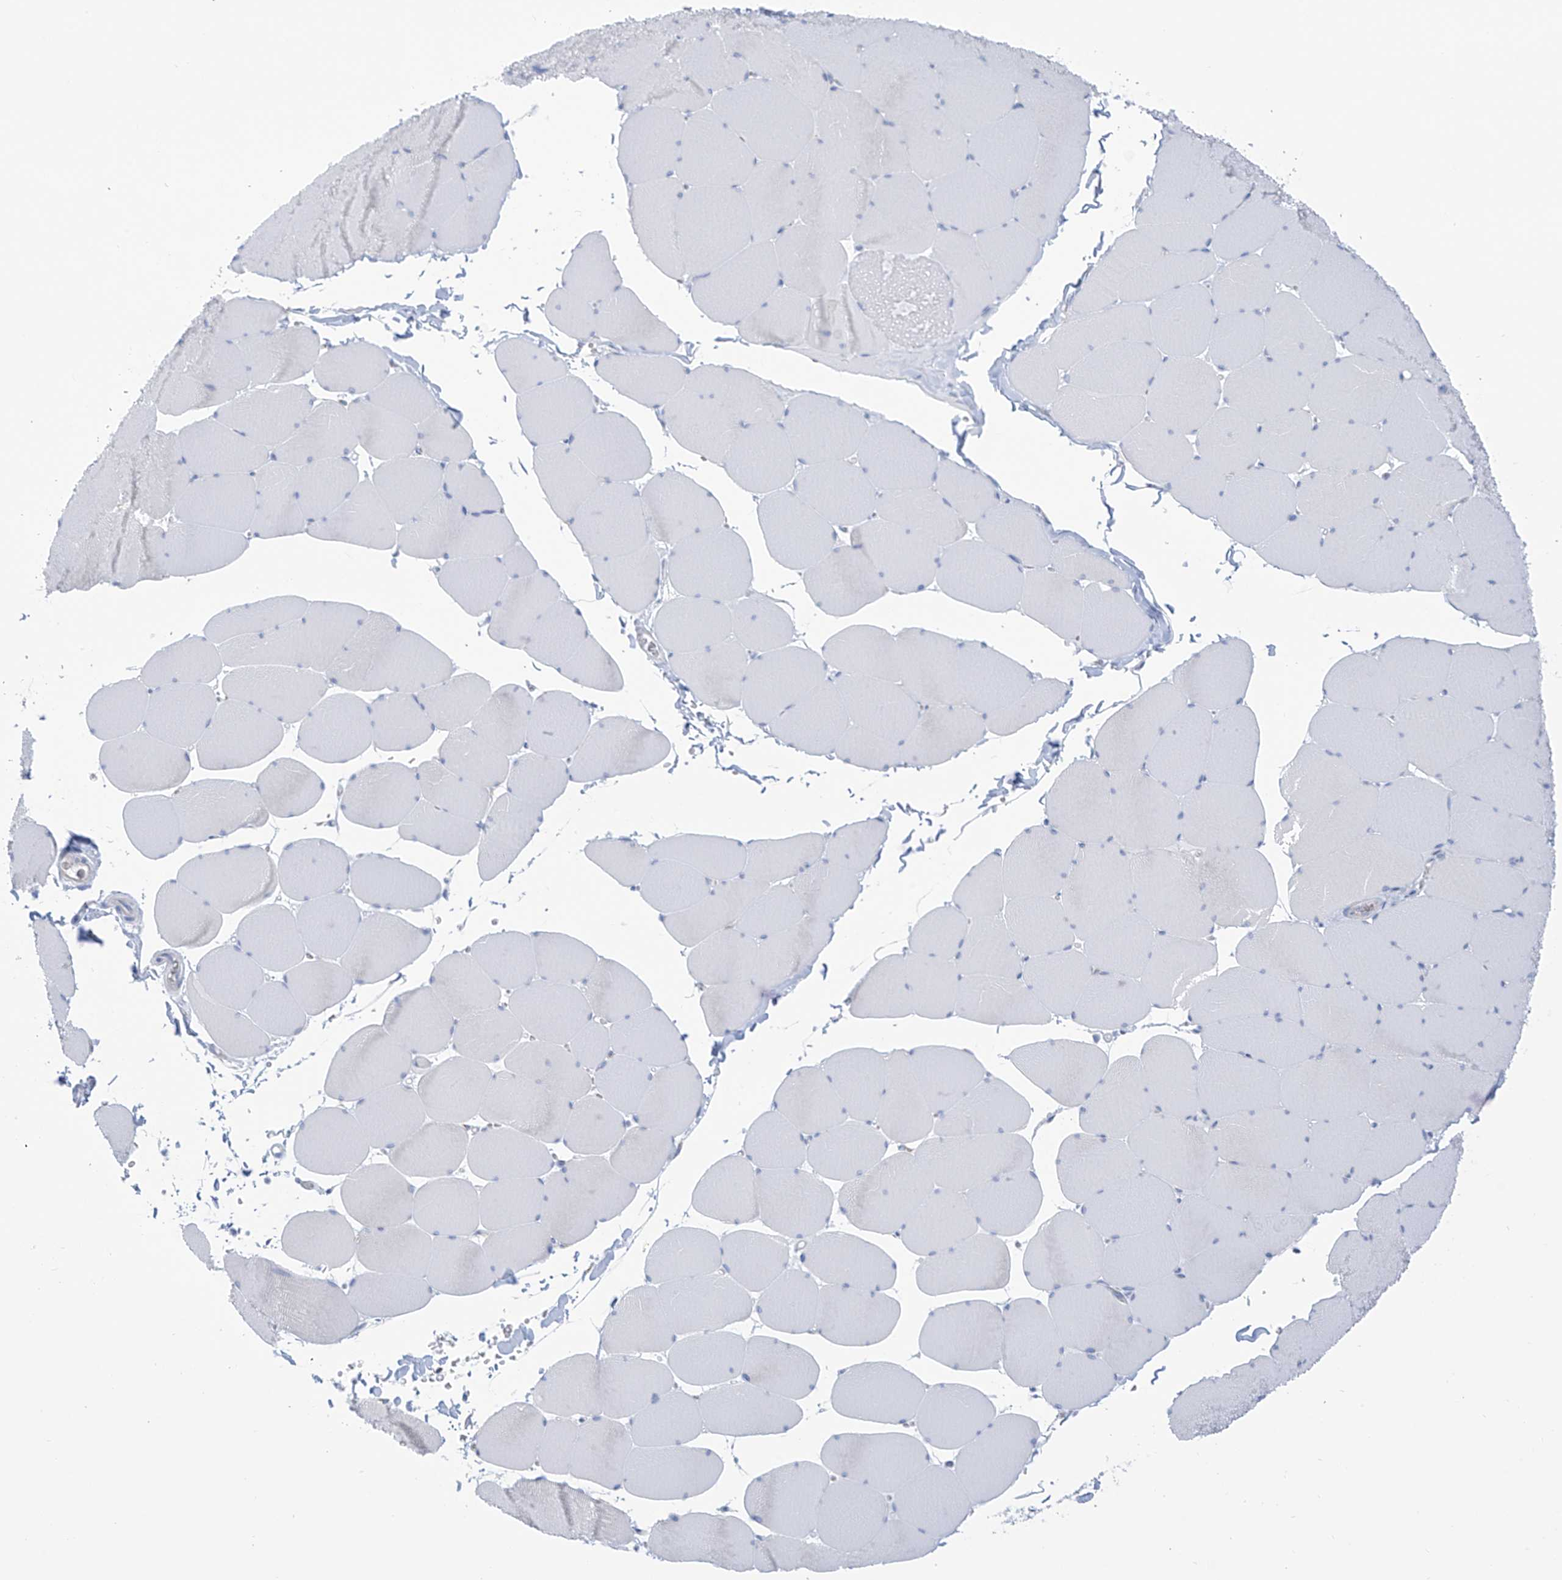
{"staining": {"intensity": "negative", "quantity": "none", "location": "none"}, "tissue": "skeletal muscle", "cell_type": "Myocytes", "image_type": "normal", "snomed": [{"axis": "morphology", "description": "Normal tissue, NOS"}, {"axis": "topography", "description": "Skeletal muscle"}, {"axis": "topography", "description": "Head-Neck"}], "caption": "Myocytes show no significant staining in benign skeletal muscle. Brightfield microscopy of immunohistochemistry (IHC) stained with DAB (brown) and hematoxylin (blue), captured at high magnification.", "gene": "RCN2", "patient": {"sex": "male", "age": 66}}